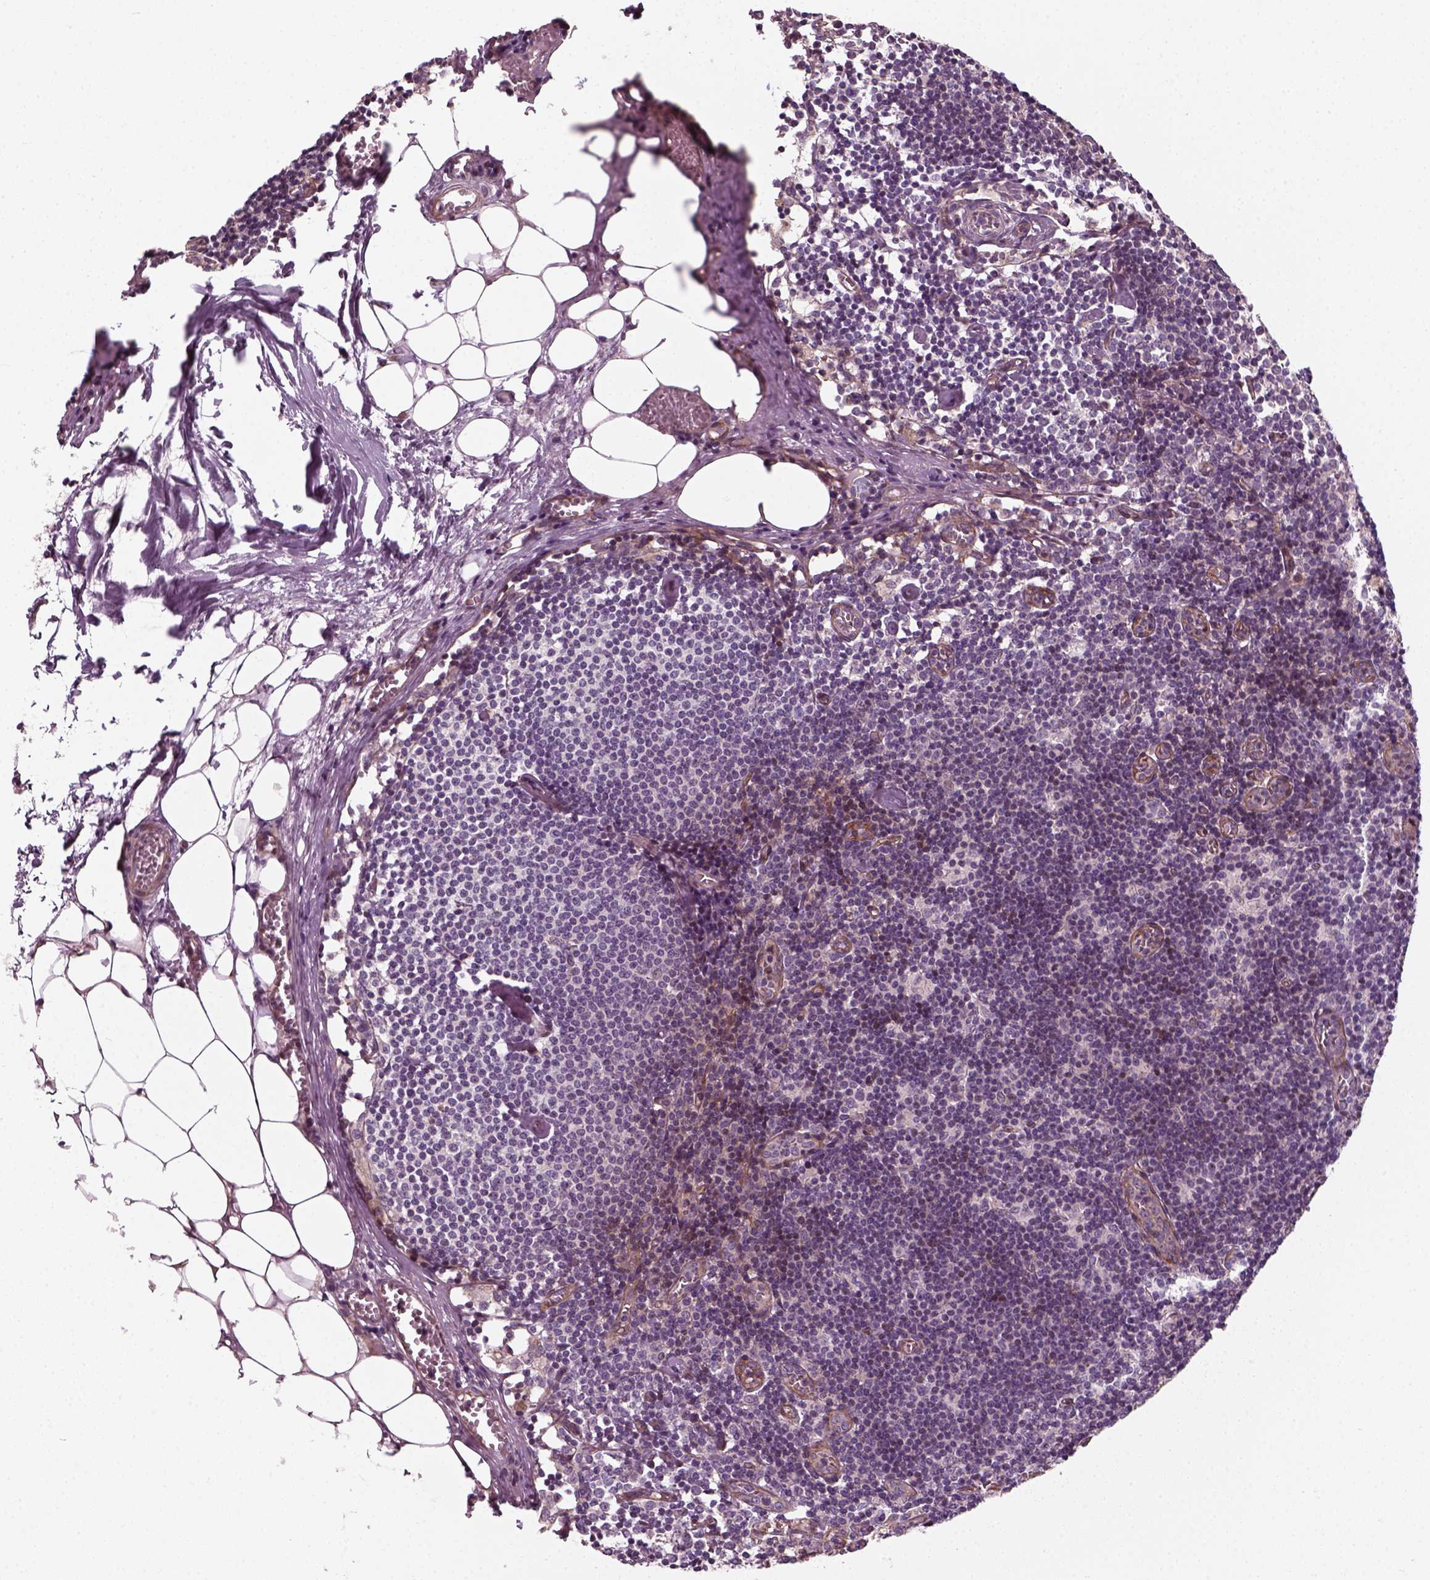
{"staining": {"intensity": "negative", "quantity": "none", "location": "none"}, "tissue": "lymph node", "cell_type": "Germinal center cells", "image_type": "normal", "snomed": [{"axis": "morphology", "description": "Normal tissue, NOS"}, {"axis": "topography", "description": "Lymph node"}], "caption": "Germinal center cells are negative for protein expression in unremarkable human lymph node. Nuclei are stained in blue.", "gene": "DNASE1L1", "patient": {"sex": "female", "age": 52}}